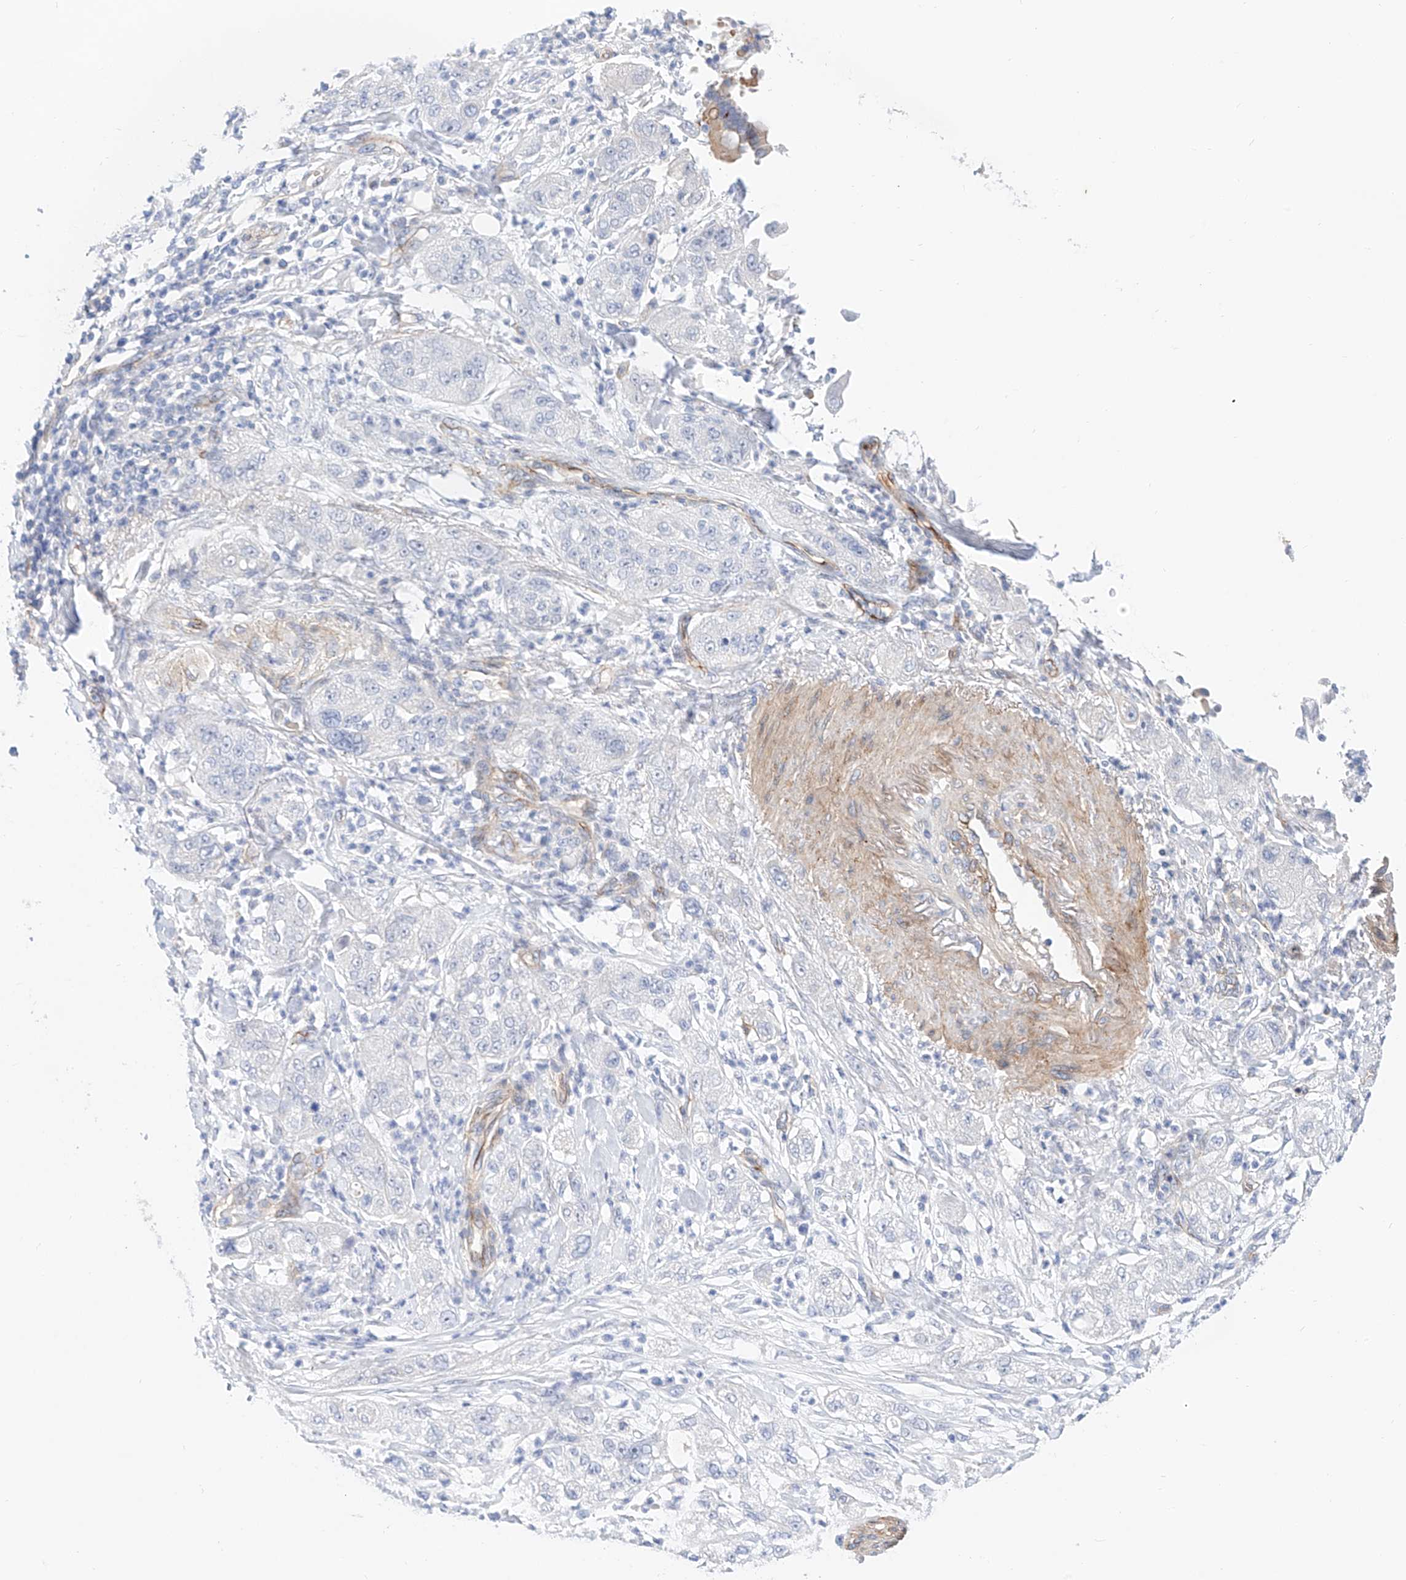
{"staining": {"intensity": "negative", "quantity": "none", "location": "none"}, "tissue": "pancreatic cancer", "cell_type": "Tumor cells", "image_type": "cancer", "snomed": [{"axis": "morphology", "description": "Adenocarcinoma, NOS"}, {"axis": "topography", "description": "Pancreas"}], "caption": "Immunohistochemical staining of human pancreatic adenocarcinoma exhibits no significant expression in tumor cells. (DAB IHC with hematoxylin counter stain).", "gene": "SBSPON", "patient": {"sex": "female", "age": 78}}